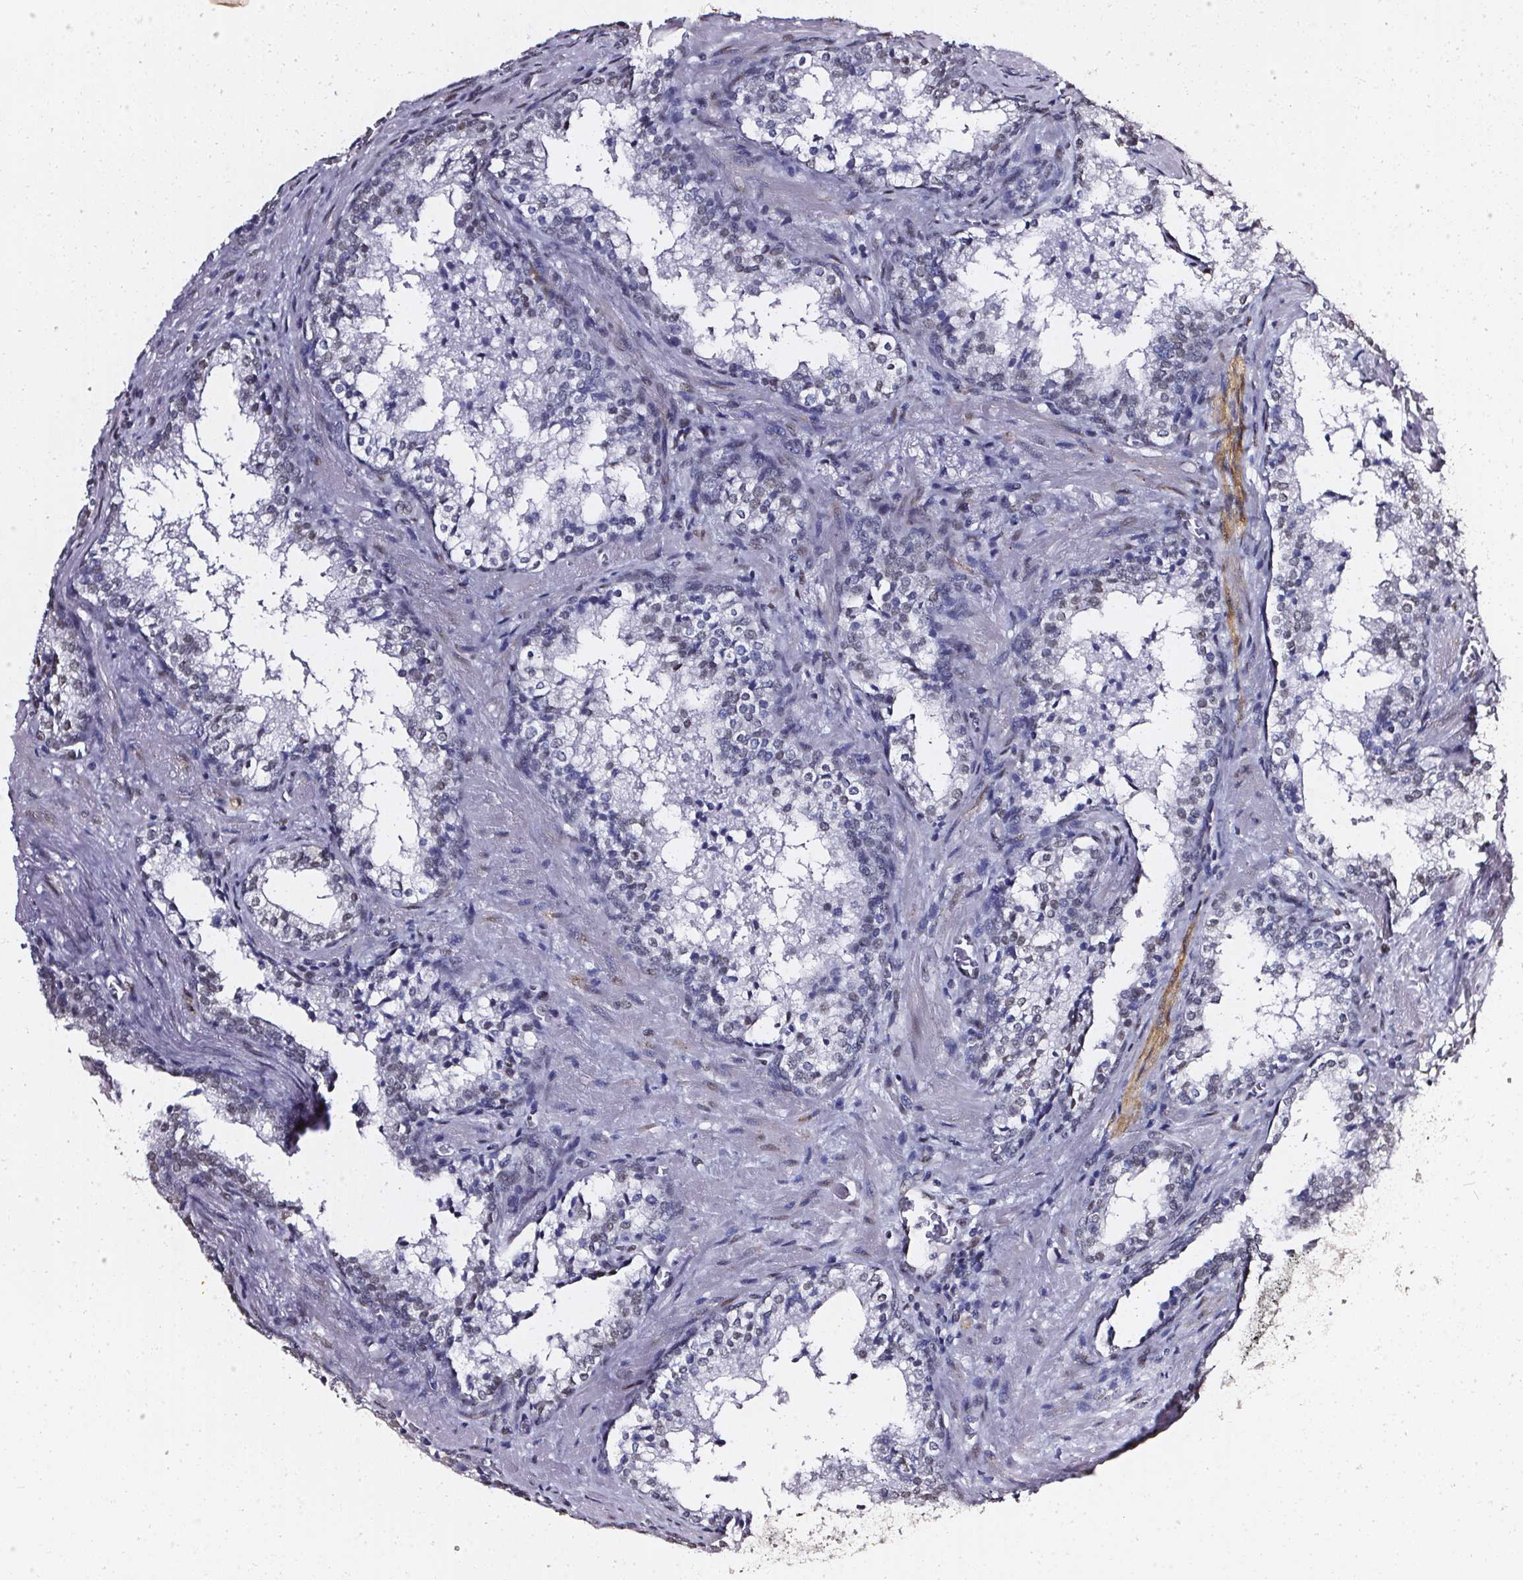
{"staining": {"intensity": "weak", "quantity": "25%-75%", "location": "nuclear"}, "tissue": "prostate cancer", "cell_type": "Tumor cells", "image_type": "cancer", "snomed": [{"axis": "morphology", "description": "Adenocarcinoma, NOS"}, {"axis": "topography", "description": "Prostate and seminal vesicle, NOS"}], "caption": "Immunohistochemical staining of adenocarcinoma (prostate) exhibits low levels of weak nuclear protein expression in approximately 25%-75% of tumor cells.", "gene": "GP6", "patient": {"sex": "male", "age": 63}}